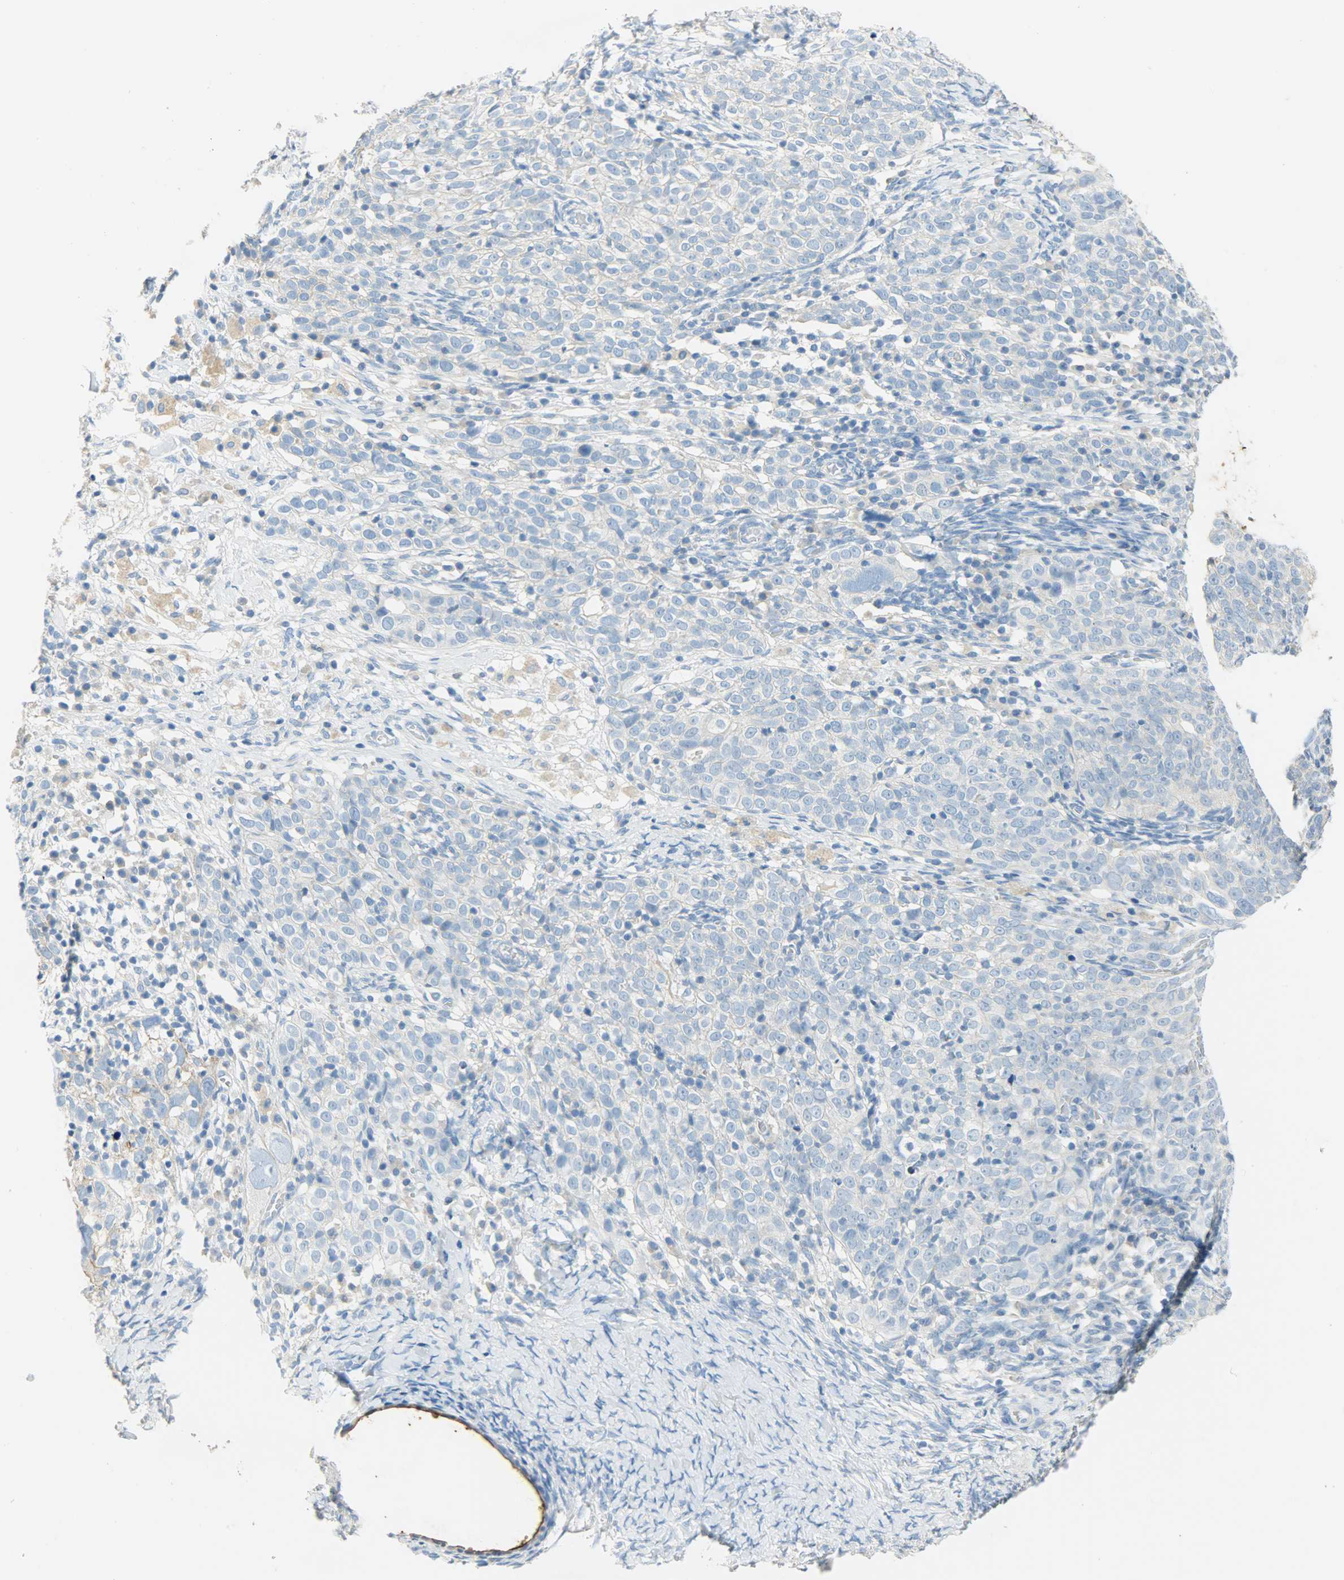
{"staining": {"intensity": "weak", "quantity": "25%-75%", "location": "cytoplasmic/membranous"}, "tissue": "ovarian cancer", "cell_type": "Tumor cells", "image_type": "cancer", "snomed": [{"axis": "morphology", "description": "Normal tissue, NOS"}, {"axis": "morphology", "description": "Cystadenocarcinoma, serous, NOS"}, {"axis": "topography", "description": "Ovary"}], "caption": "Tumor cells exhibit low levels of weak cytoplasmic/membranous staining in about 25%-75% of cells in human ovarian serous cystadenocarcinoma.", "gene": "PROM1", "patient": {"sex": "female", "age": 62}}